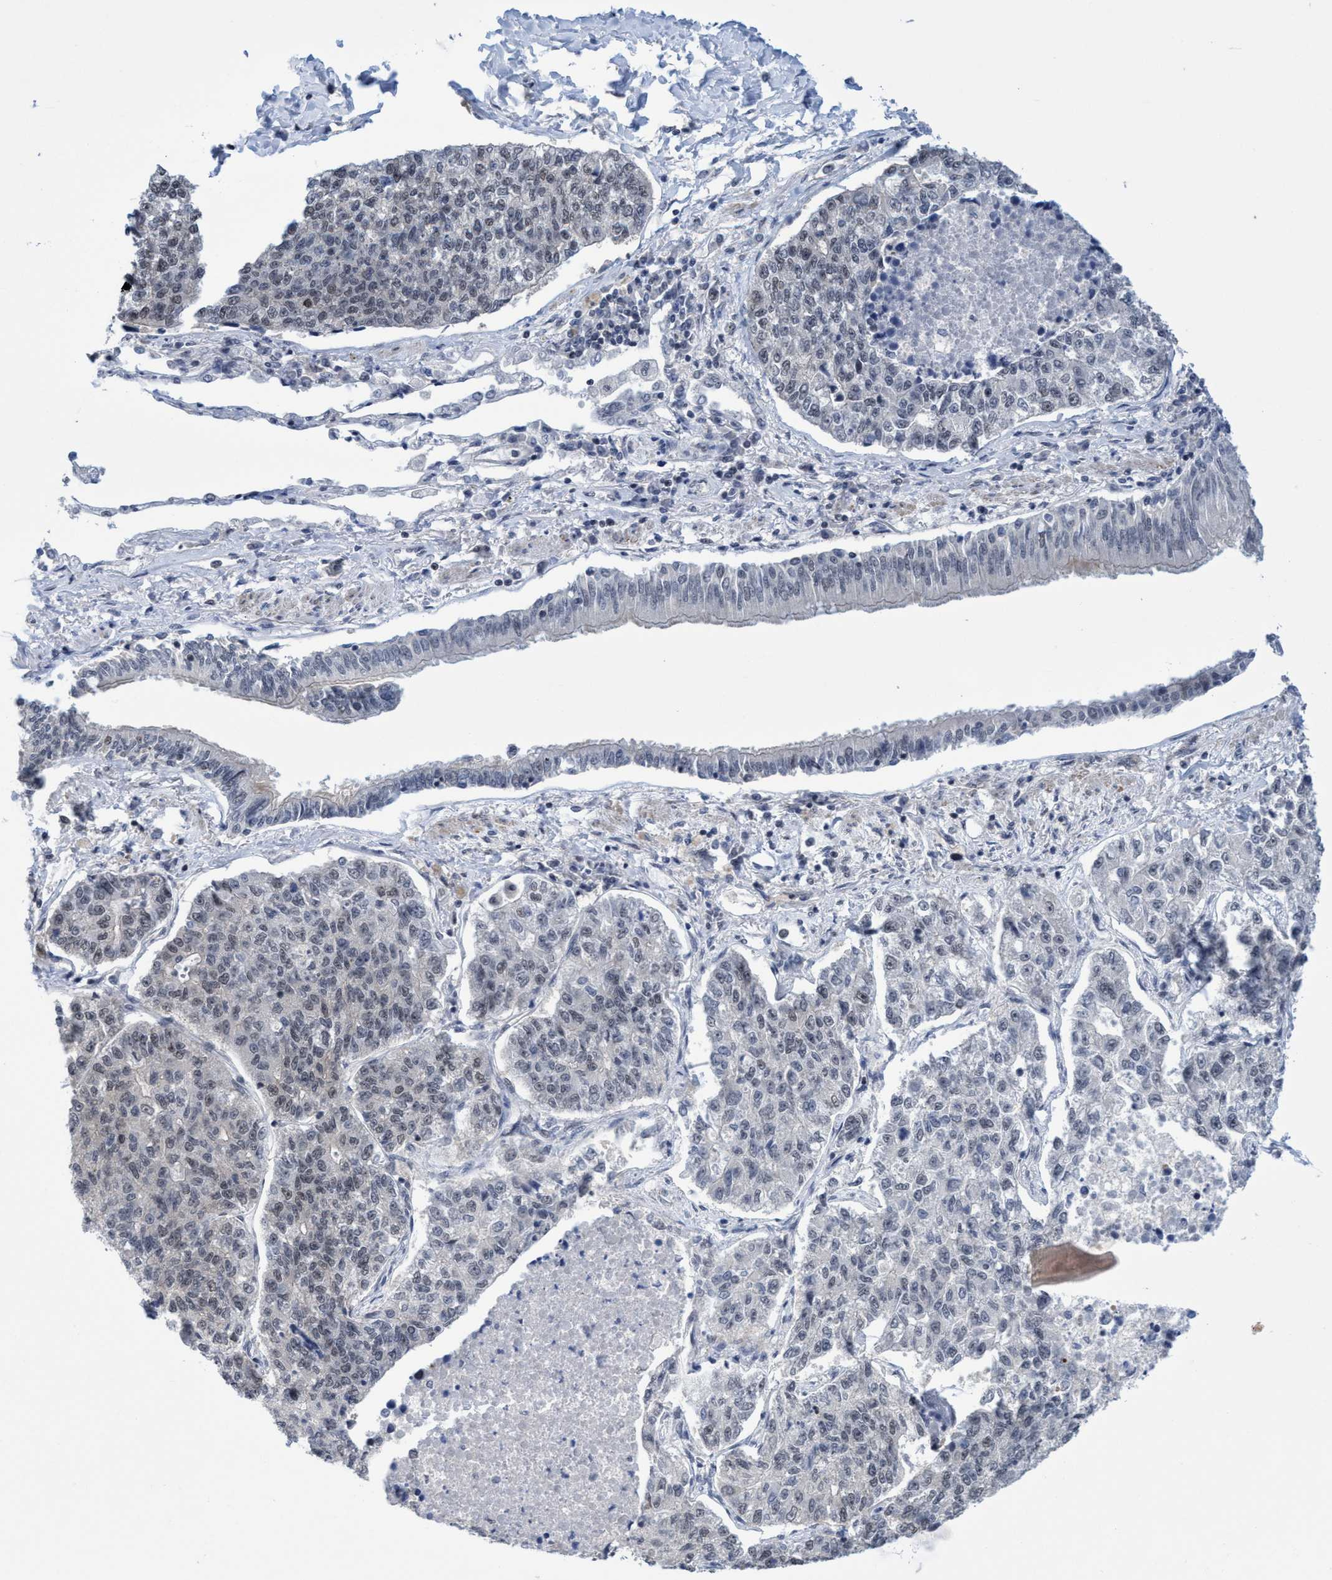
{"staining": {"intensity": "negative", "quantity": "none", "location": "none"}, "tissue": "lung cancer", "cell_type": "Tumor cells", "image_type": "cancer", "snomed": [{"axis": "morphology", "description": "Adenocarcinoma, NOS"}, {"axis": "topography", "description": "Lung"}], "caption": "DAB immunohistochemical staining of lung adenocarcinoma demonstrates no significant positivity in tumor cells. (Brightfield microscopy of DAB immunohistochemistry (IHC) at high magnification).", "gene": "C9orf78", "patient": {"sex": "male", "age": 49}}